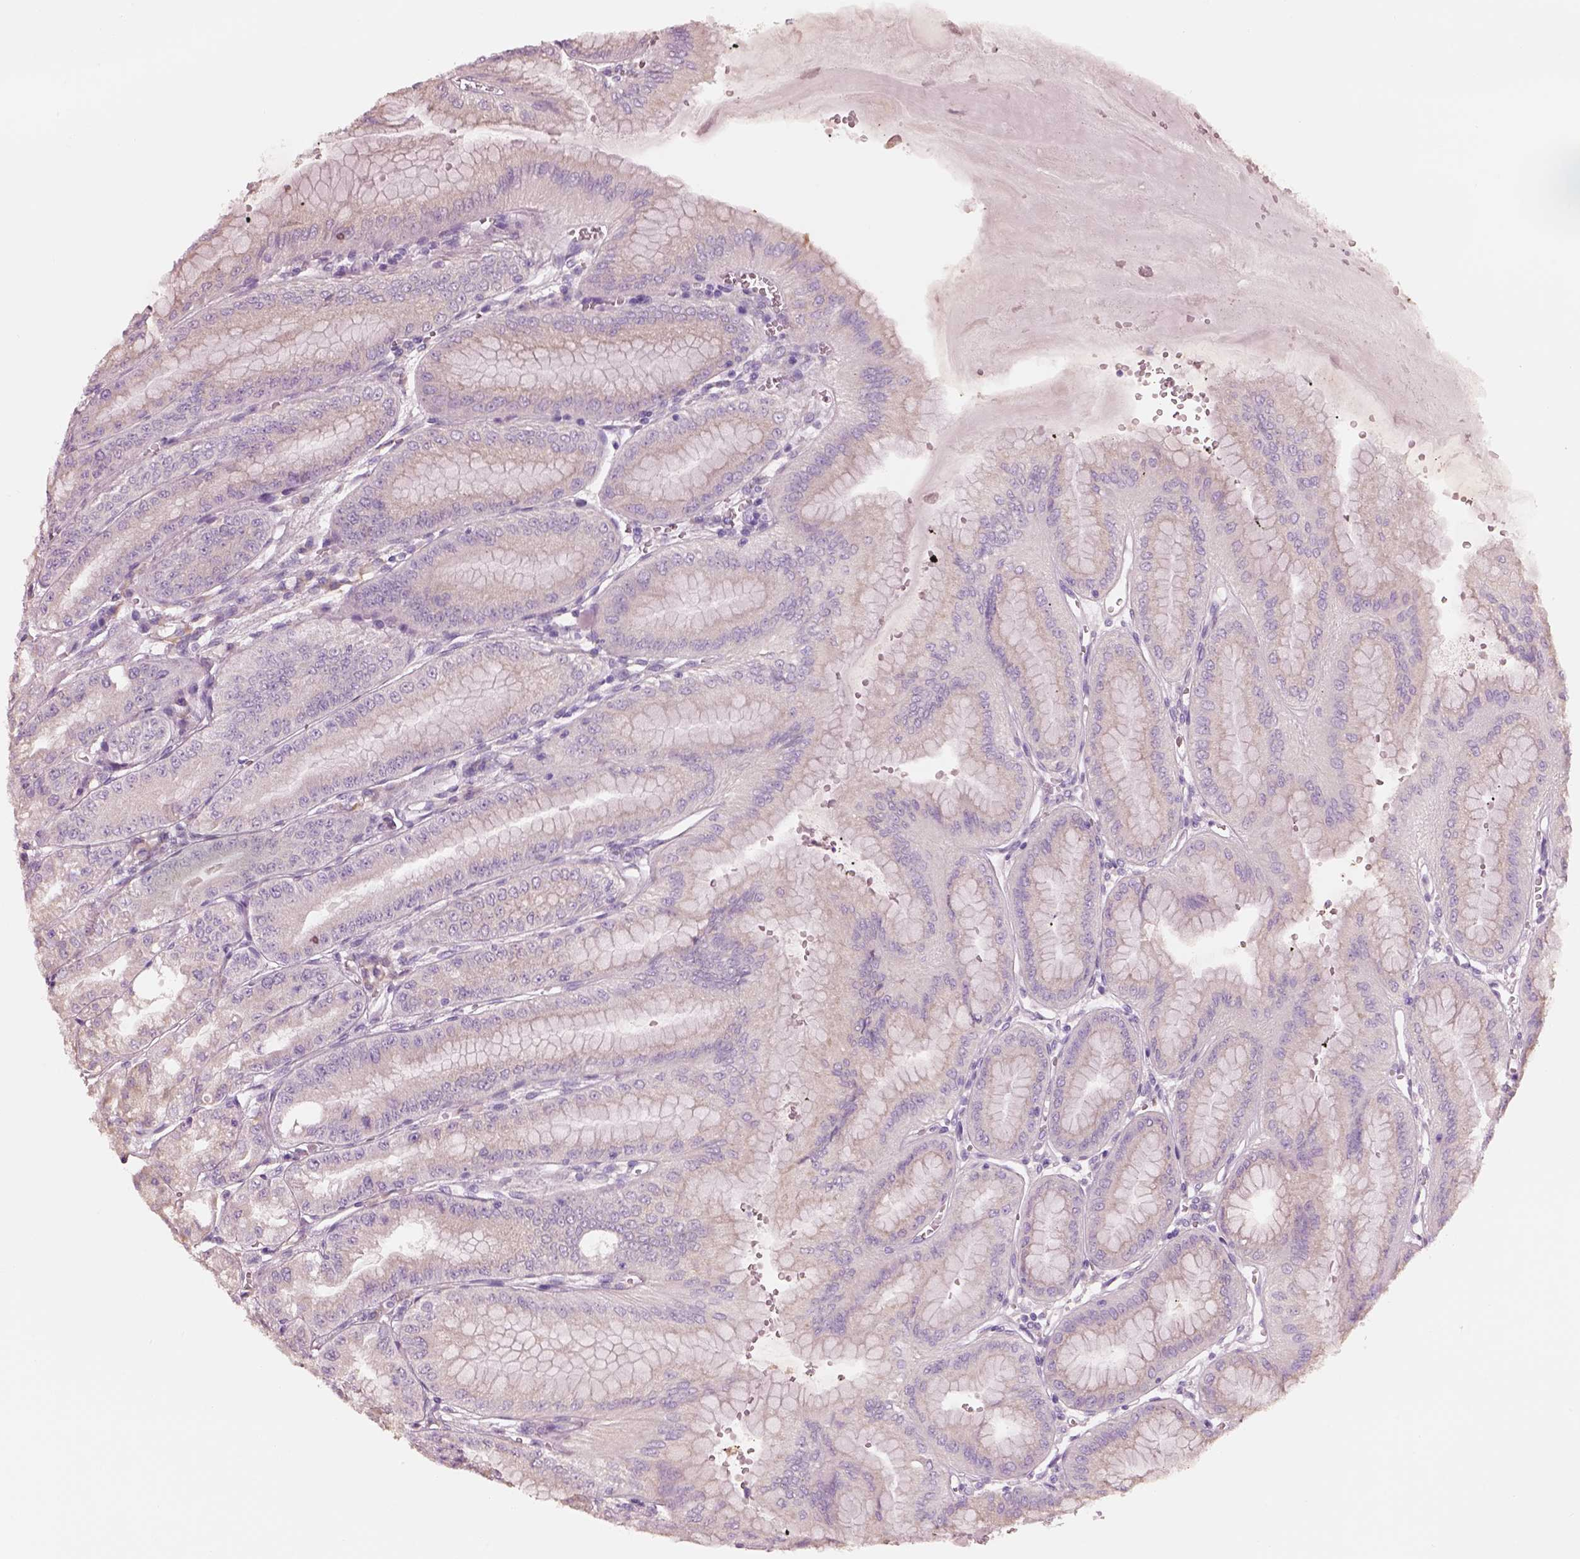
{"staining": {"intensity": "negative", "quantity": "none", "location": "none"}, "tissue": "stomach", "cell_type": "Glandular cells", "image_type": "normal", "snomed": [{"axis": "morphology", "description": "Normal tissue, NOS"}, {"axis": "topography", "description": "Stomach, lower"}], "caption": "The image displays no staining of glandular cells in benign stomach.", "gene": "PNOC", "patient": {"sex": "male", "age": 71}}